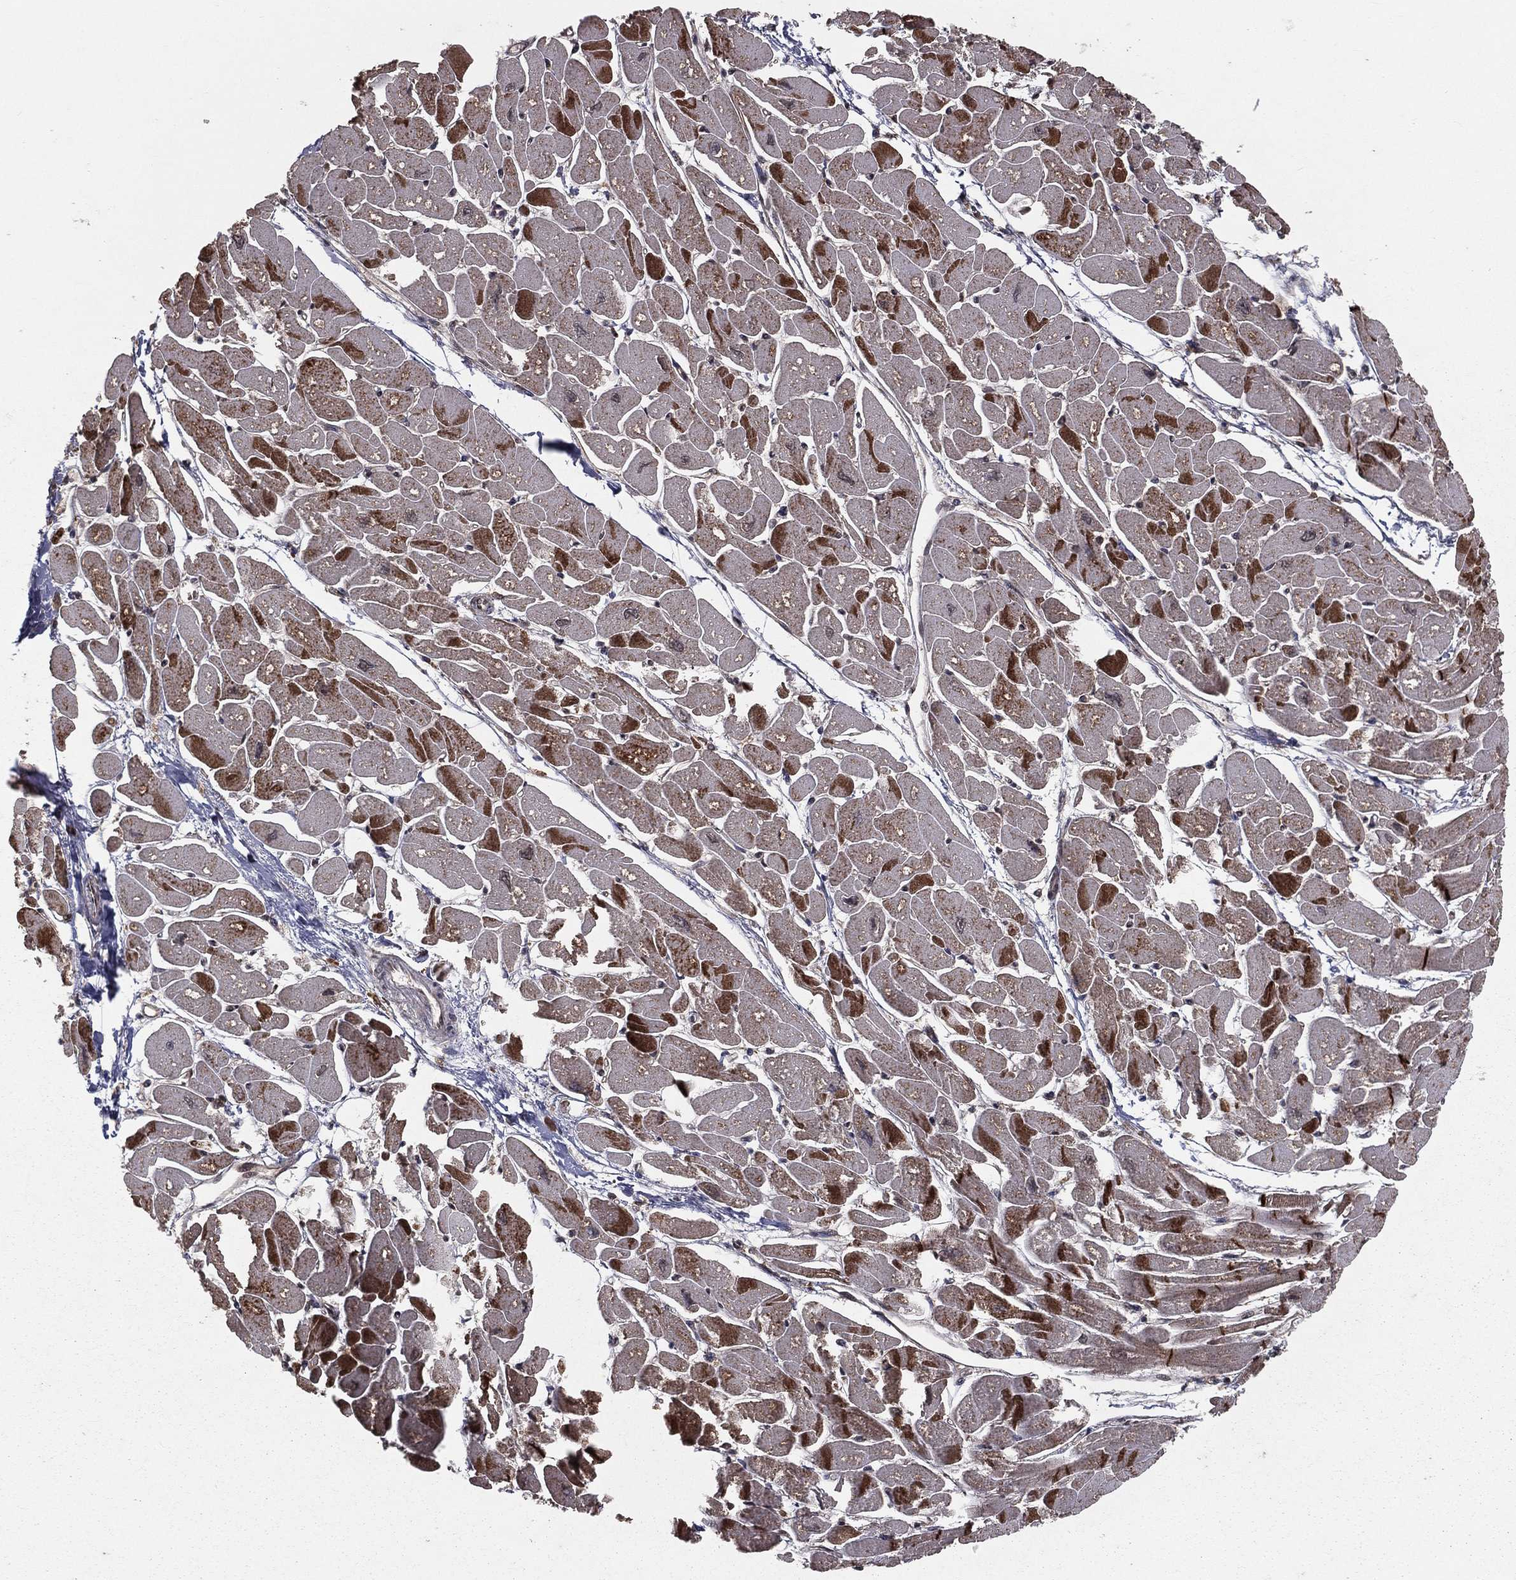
{"staining": {"intensity": "strong", "quantity": "<25%", "location": "cytoplasmic/membranous"}, "tissue": "heart muscle", "cell_type": "Cardiomyocytes", "image_type": "normal", "snomed": [{"axis": "morphology", "description": "Normal tissue, NOS"}, {"axis": "topography", "description": "Heart"}], "caption": "Human heart muscle stained for a protein (brown) shows strong cytoplasmic/membranous positive positivity in about <25% of cardiomyocytes.", "gene": "ZDHHC15", "patient": {"sex": "male", "age": 57}}